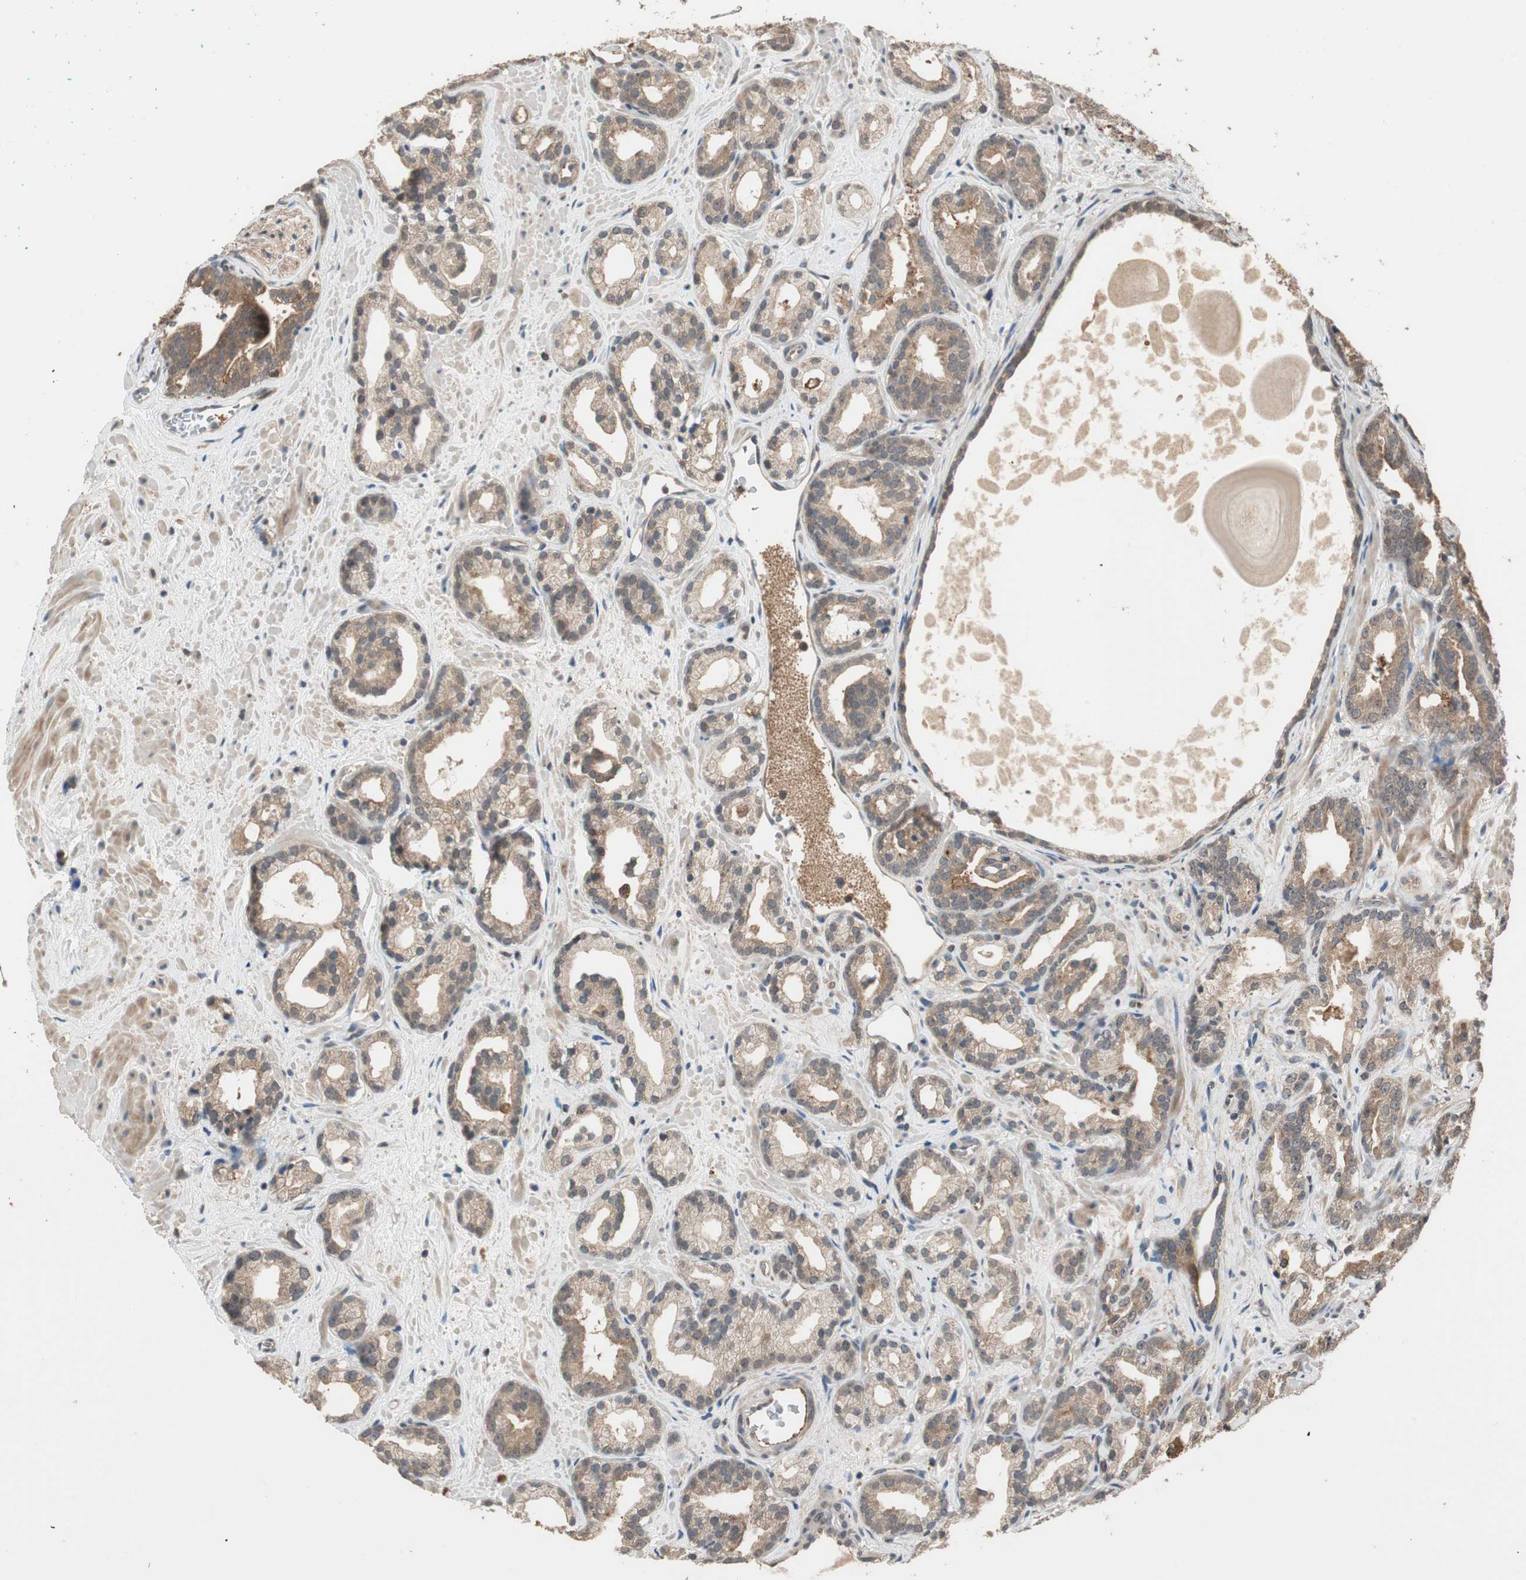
{"staining": {"intensity": "weak", "quantity": ">75%", "location": "cytoplasmic/membranous"}, "tissue": "prostate cancer", "cell_type": "Tumor cells", "image_type": "cancer", "snomed": [{"axis": "morphology", "description": "Adenocarcinoma, Low grade"}, {"axis": "topography", "description": "Prostate"}], "caption": "Prostate cancer (adenocarcinoma (low-grade)) stained with a protein marker demonstrates weak staining in tumor cells.", "gene": "ATP6AP2", "patient": {"sex": "male", "age": 63}}